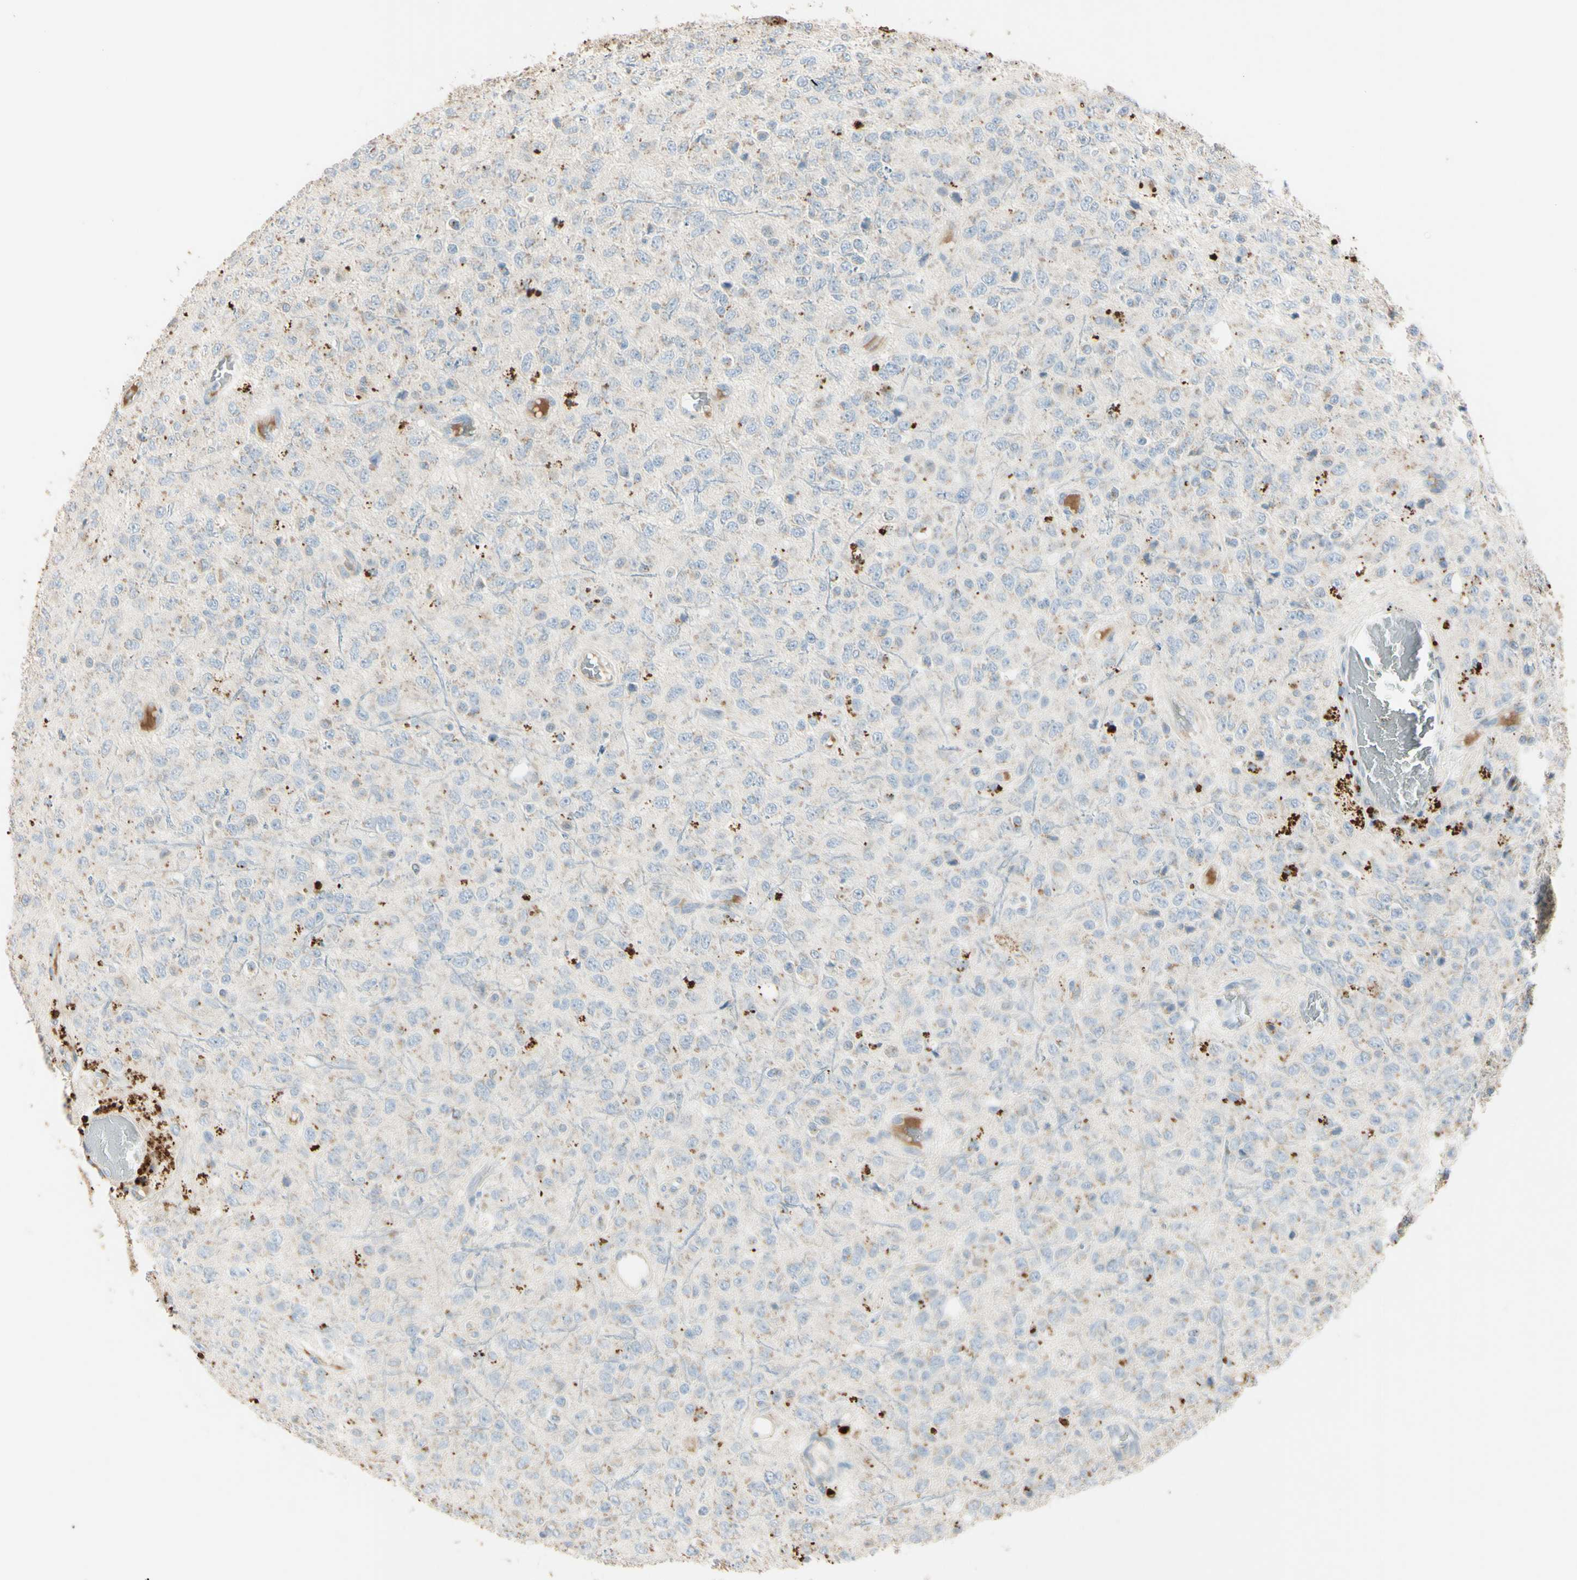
{"staining": {"intensity": "negative", "quantity": "none", "location": "none"}, "tissue": "glioma", "cell_type": "Tumor cells", "image_type": "cancer", "snomed": [{"axis": "morphology", "description": "Glioma, malignant, High grade"}, {"axis": "topography", "description": "pancreas cauda"}], "caption": "A high-resolution photomicrograph shows immunohistochemistry (IHC) staining of high-grade glioma (malignant), which exhibits no significant positivity in tumor cells.", "gene": "ANGPTL1", "patient": {"sex": "male", "age": 60}}